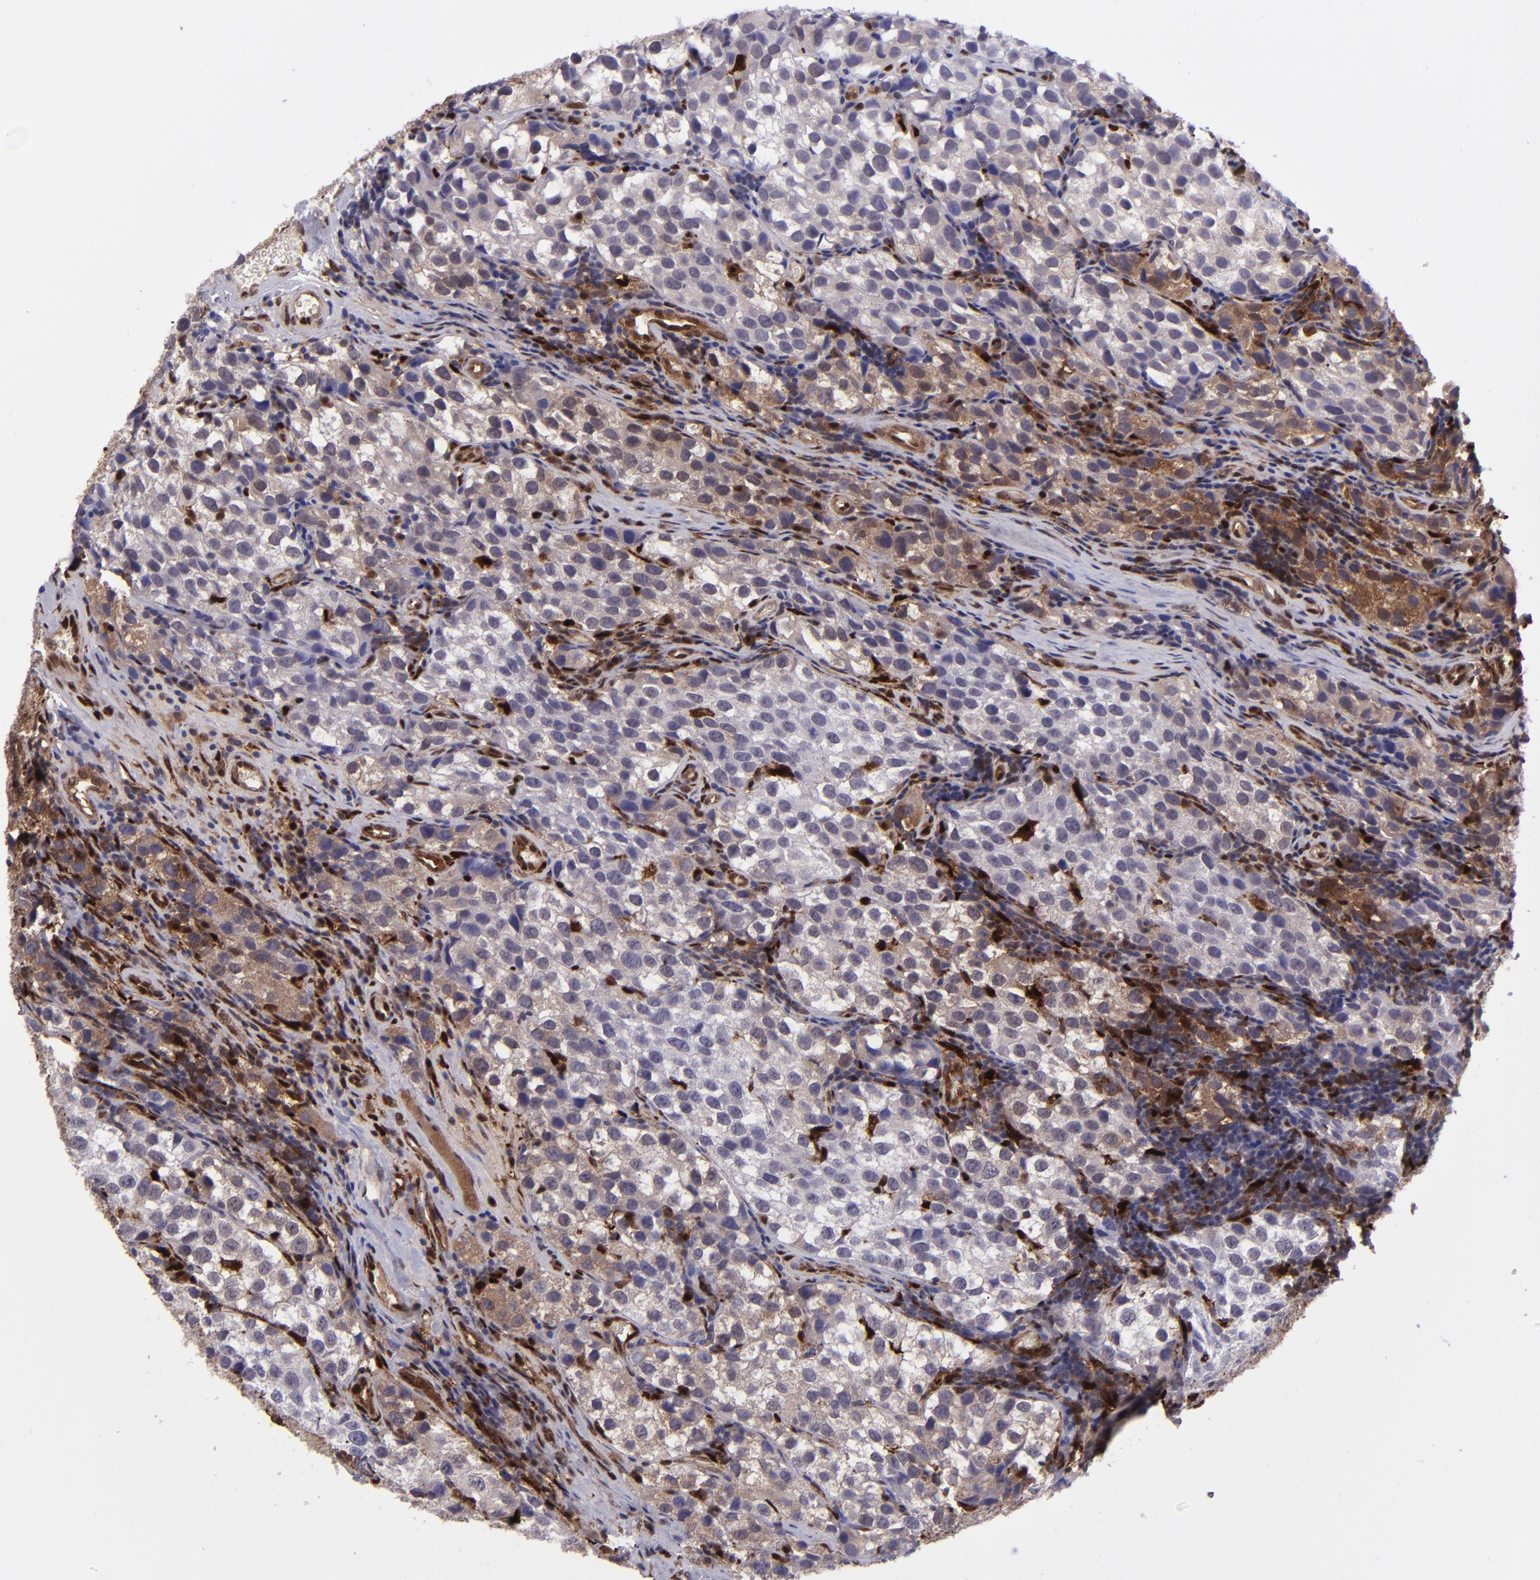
{"staining": {"intensity": "weak", "quantity": "<25%", "location": "cytoplasmic/membranous"}, "tissue": "testis cancer", "cell_type": "Tumor cells", "image_type": "cancer", "snomed": [{"axis": "morphology", "description": "Seminoma, NOS"}, {"axis": "topography", "description": "Testis"}], "caption": "Testis cancer stained for a protein using immunohistochemistry (IHC) displays no positivity tumor cells.", "gene": "TYMP", "patient": {"sex": "male", "age": 39}}